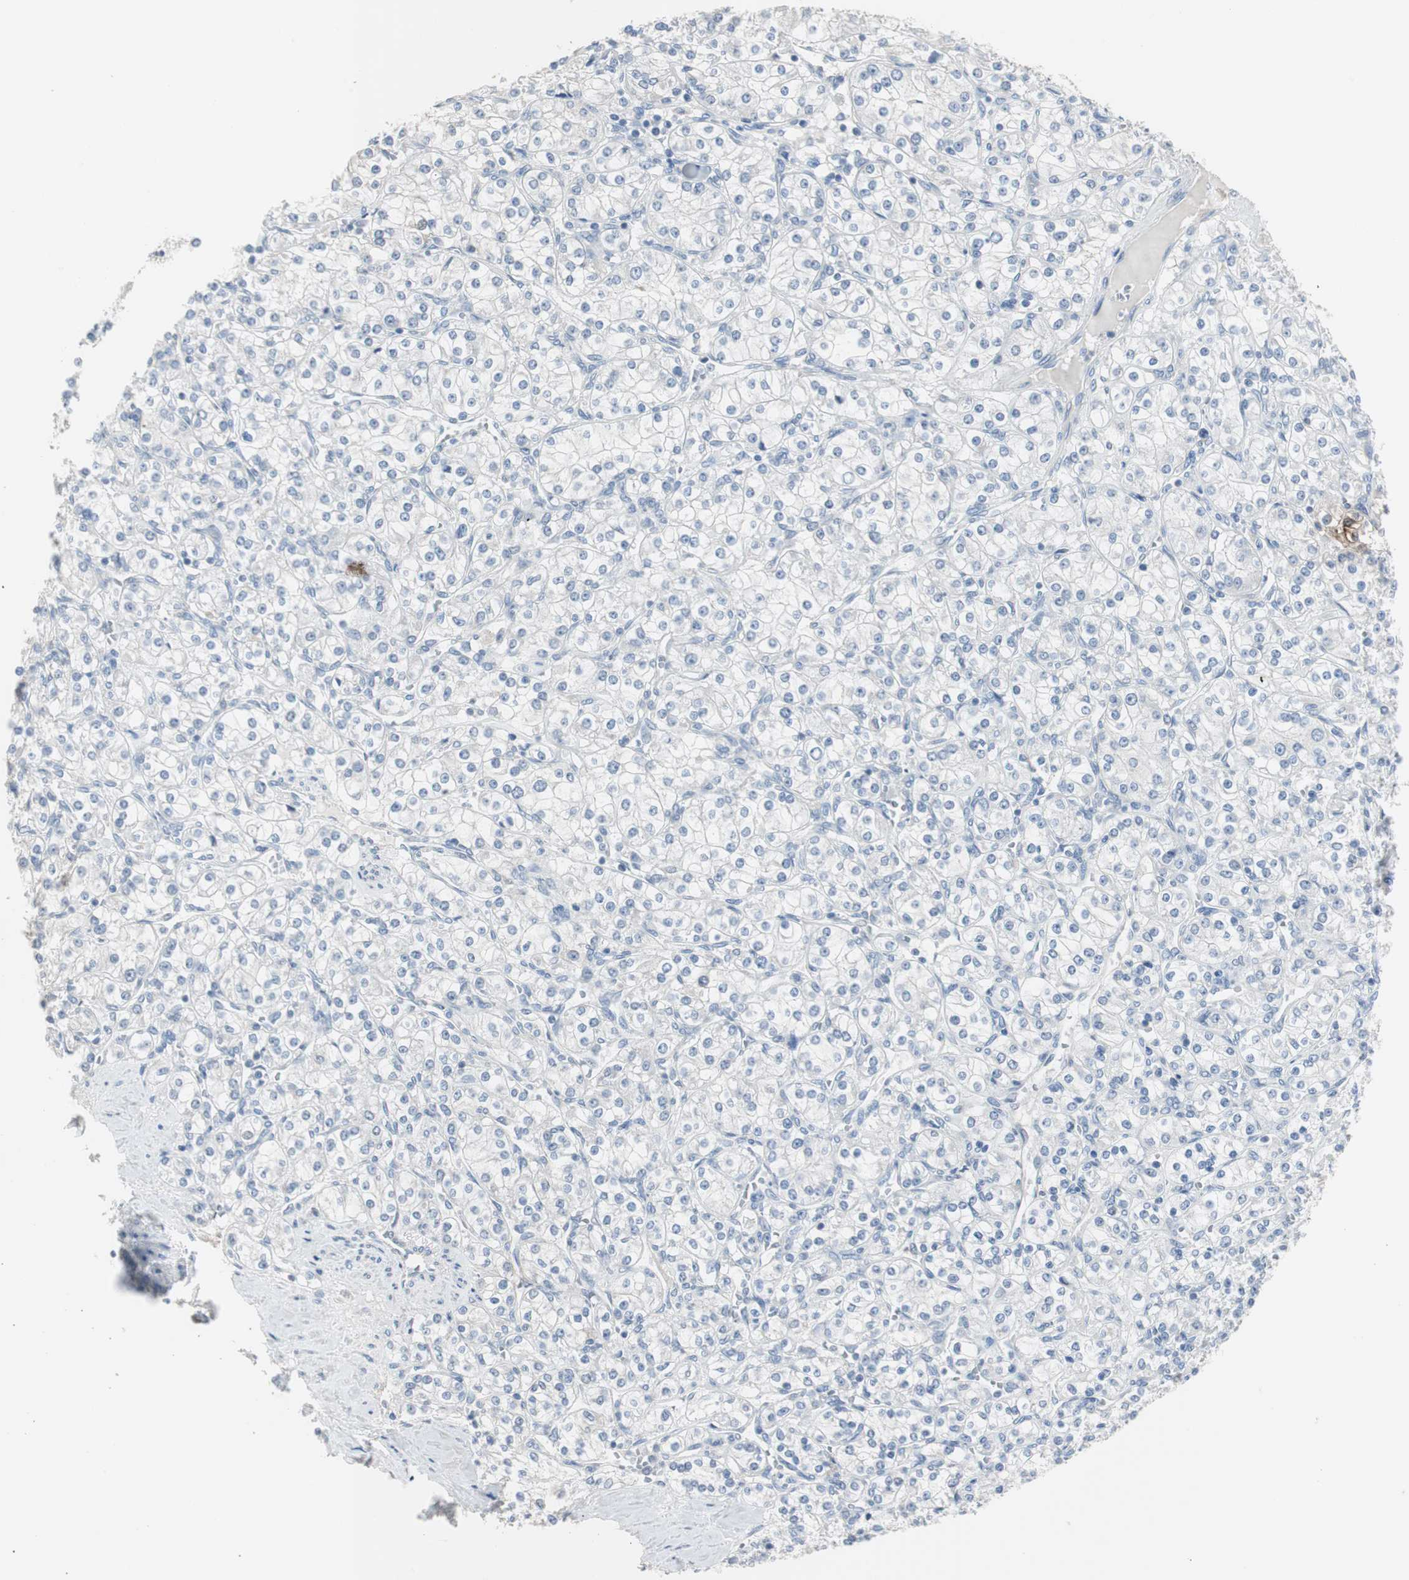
{"staining": {"intensity": "negative", "quantity": "none", "location": "none"}, "tissue": "renal cancer", "cell_type": "Tumor cells", "image_type": "cancer", "snomed": [{"axis": "morphology", "description": "Adenocarcinoma, NOS"}, {"axis": "topography", "description": "Kidney"}], "caption": "The immunohistochemistry micrograph has no significant positivity in tumor cells of adenocarcinoma (renal) tissue.", "gene": "TK1", "patient": {"sex": "male", "age": 77}}